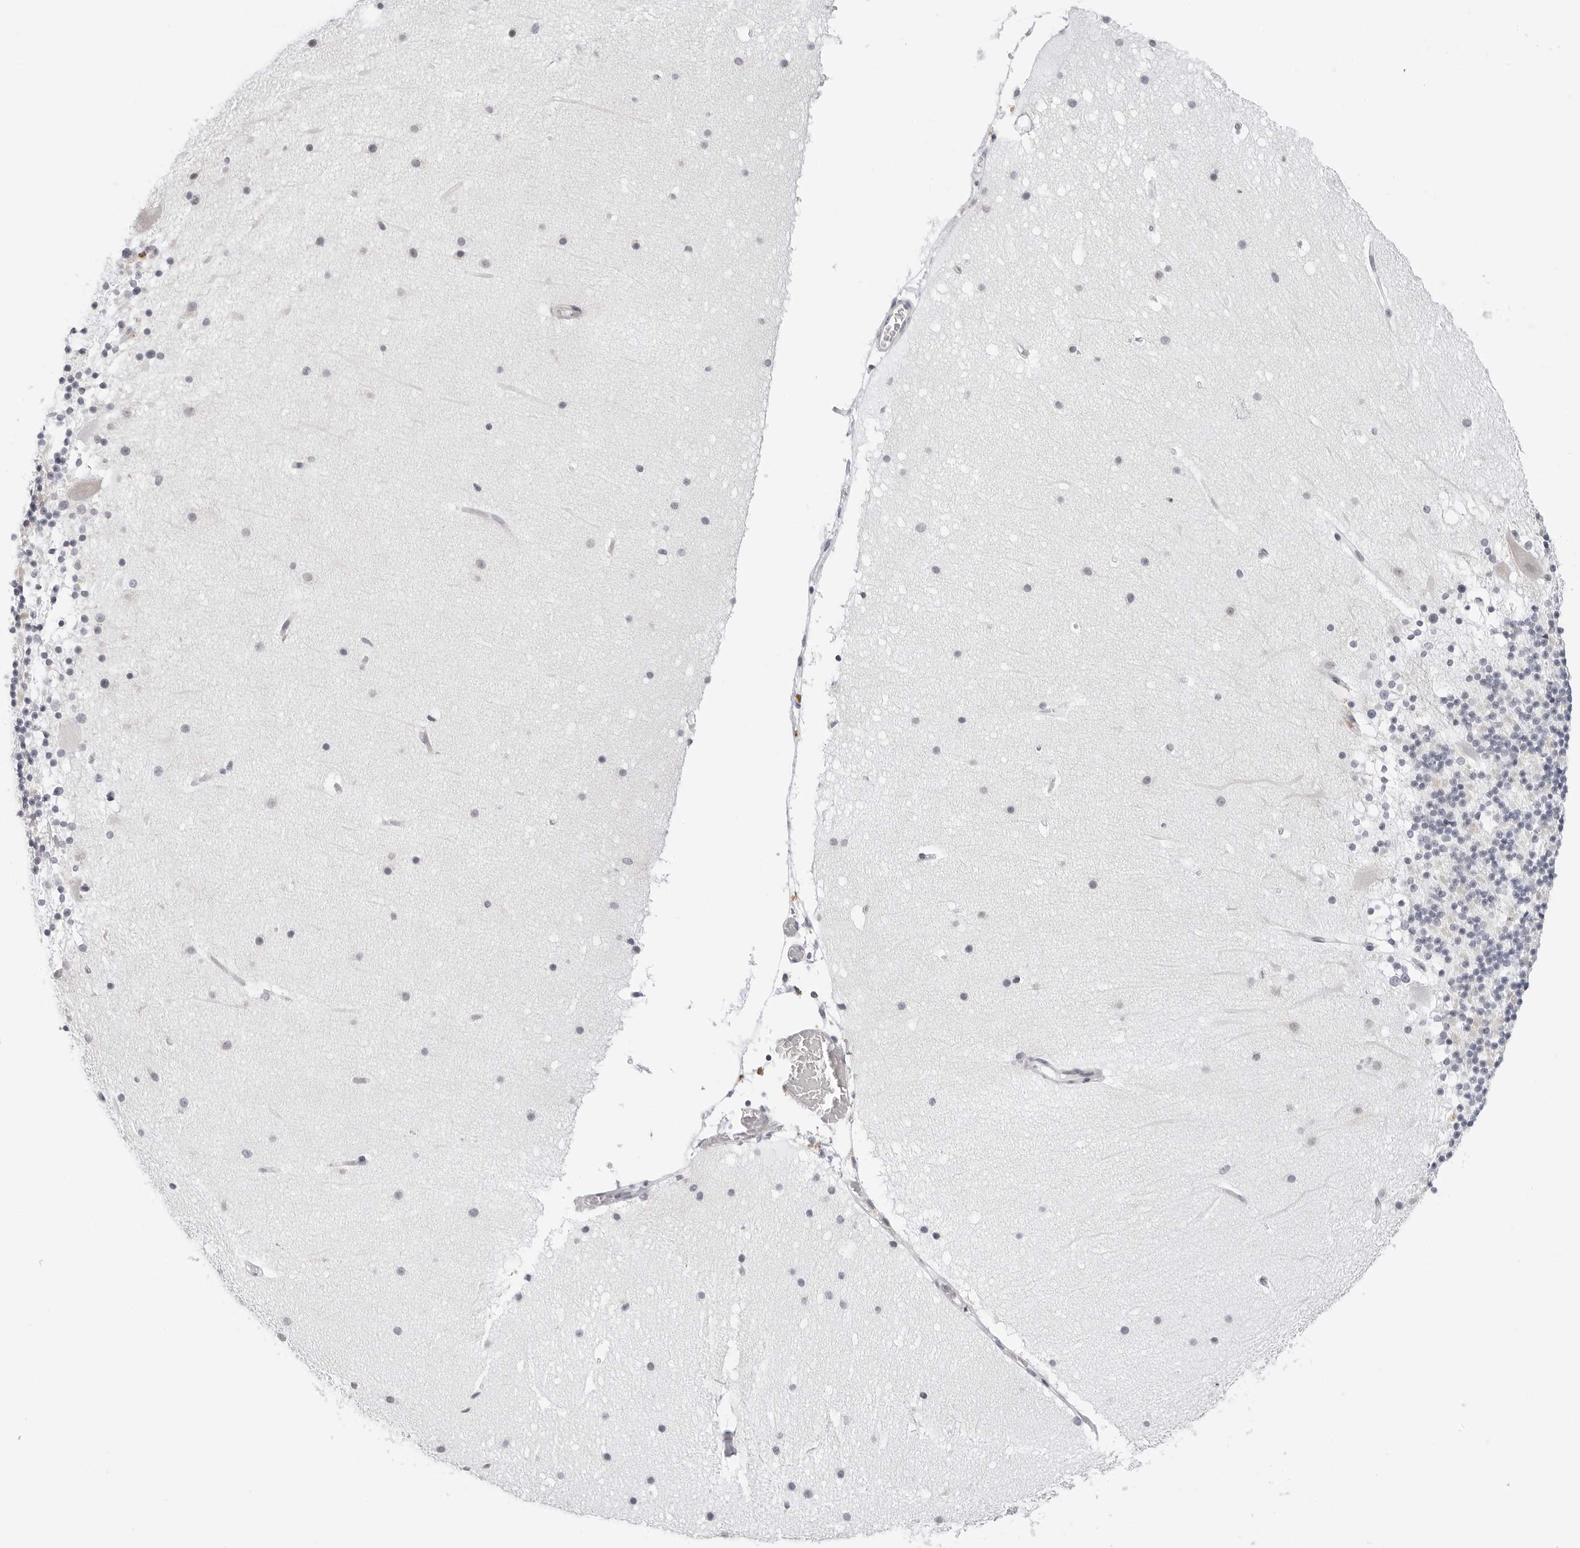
{"staining": {"intensity": "negative", "quantity": "none", "location": "none"}, "tissue": "cerebellum", "cell_type": "Cells in granular layer", "image_type": "normal", "snomed": [{"axis": "morphology", "description": "Normal tissue, NOS"}, {"axis": "topography", "description": "Cerebellum"}], "caption": "Cells in granular layer are negative for protein expression in normal human cerebellum.", "gene": "CIART", "patient": {"sex": "male", "age": 57}}